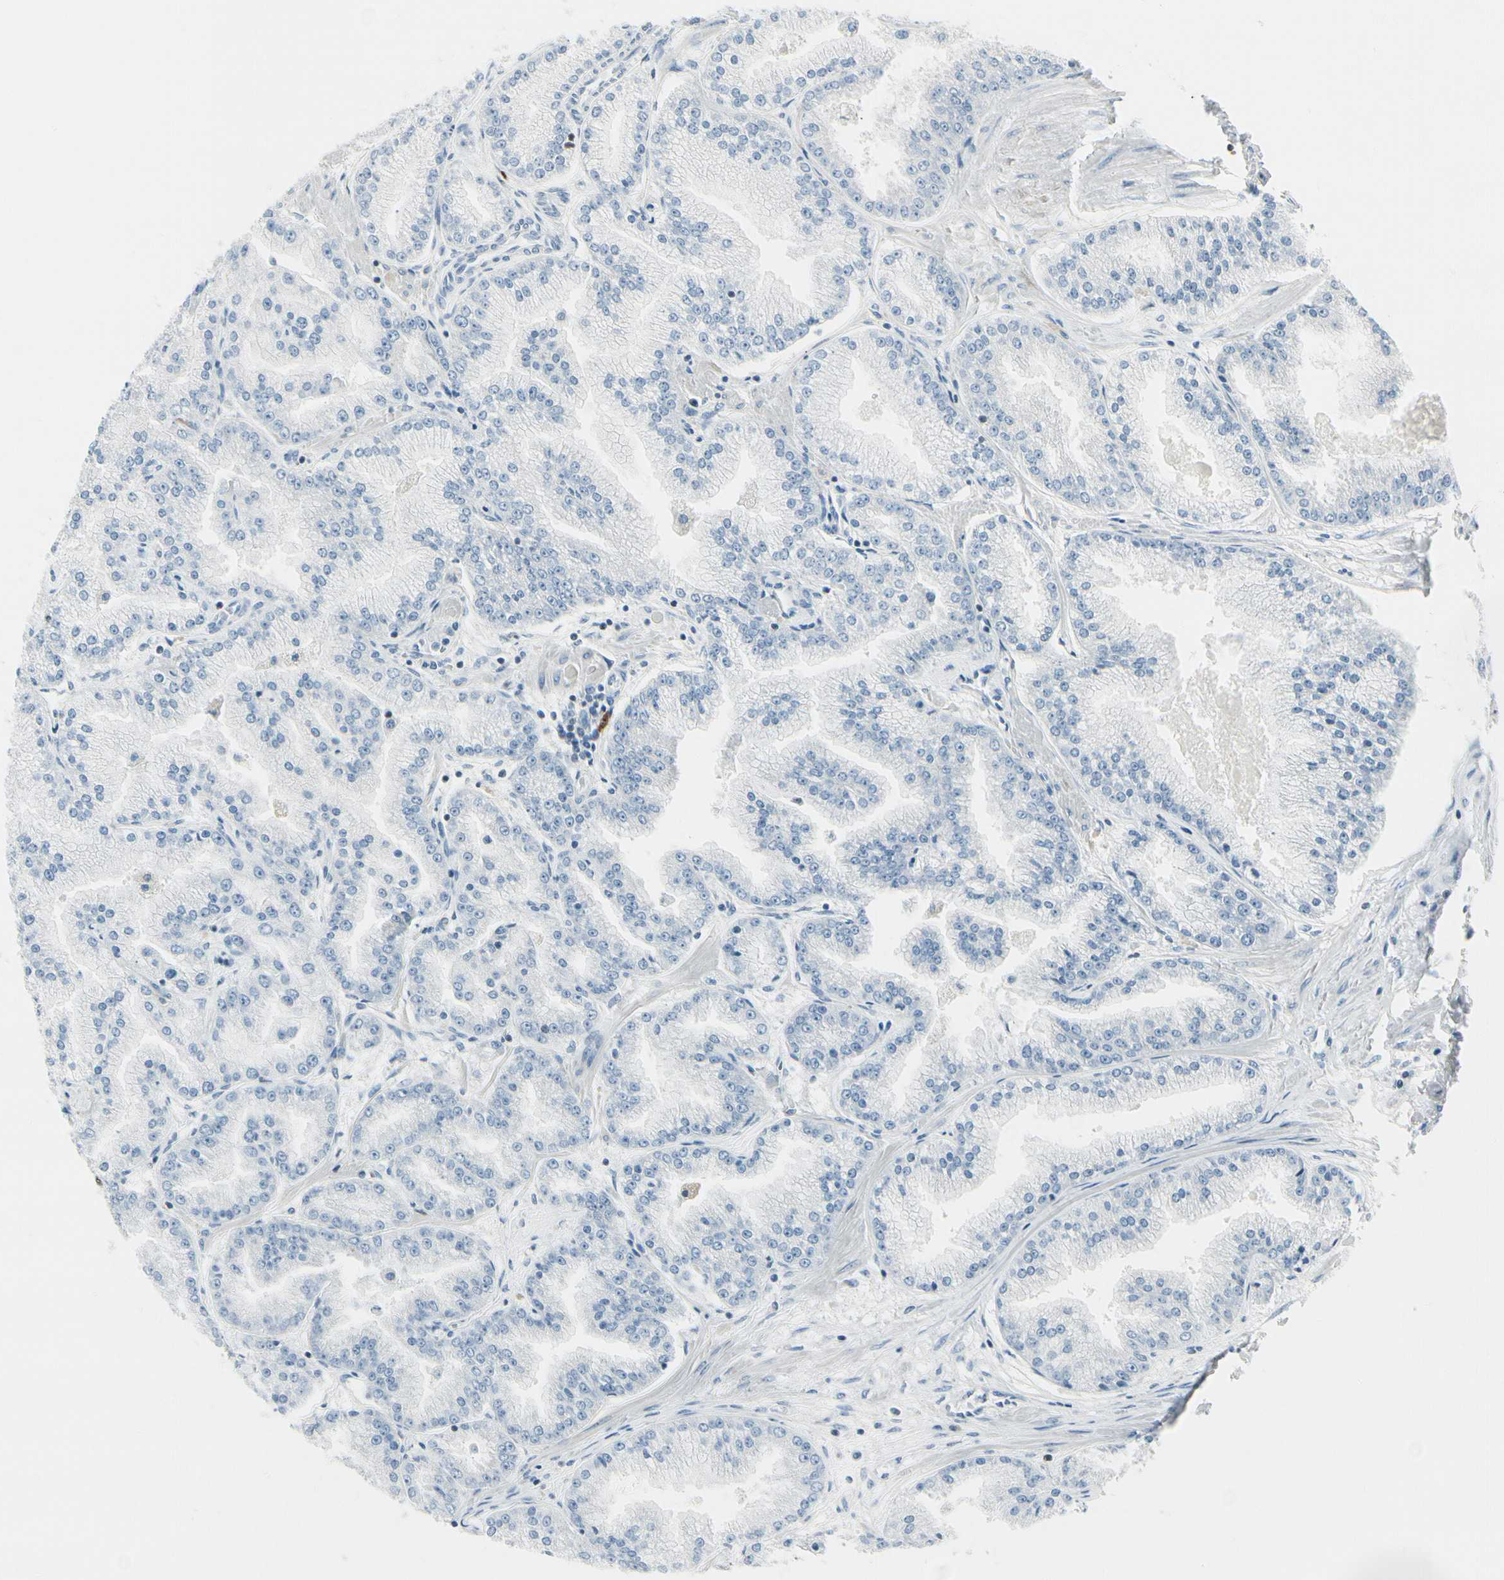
{"staining": {"intensity": "negative", "quantity": "none", "location": "none"}, "tissue": "prostate cancer", "cell_type": "Tumor cells", "image_type": "cancer", "snomed": [{"axis": "morphology", "description": "Adenocarcinoma, High grade"}, {"axis": "topography", "description": "Prostate"}], "caption": "Photomicrograph shows no protein positivity in tumor cells of prostate adenocarcinoma (high-grade) tissue.", "gene": "TRAF1", "patient": {"sex": "male", "age": 61}}